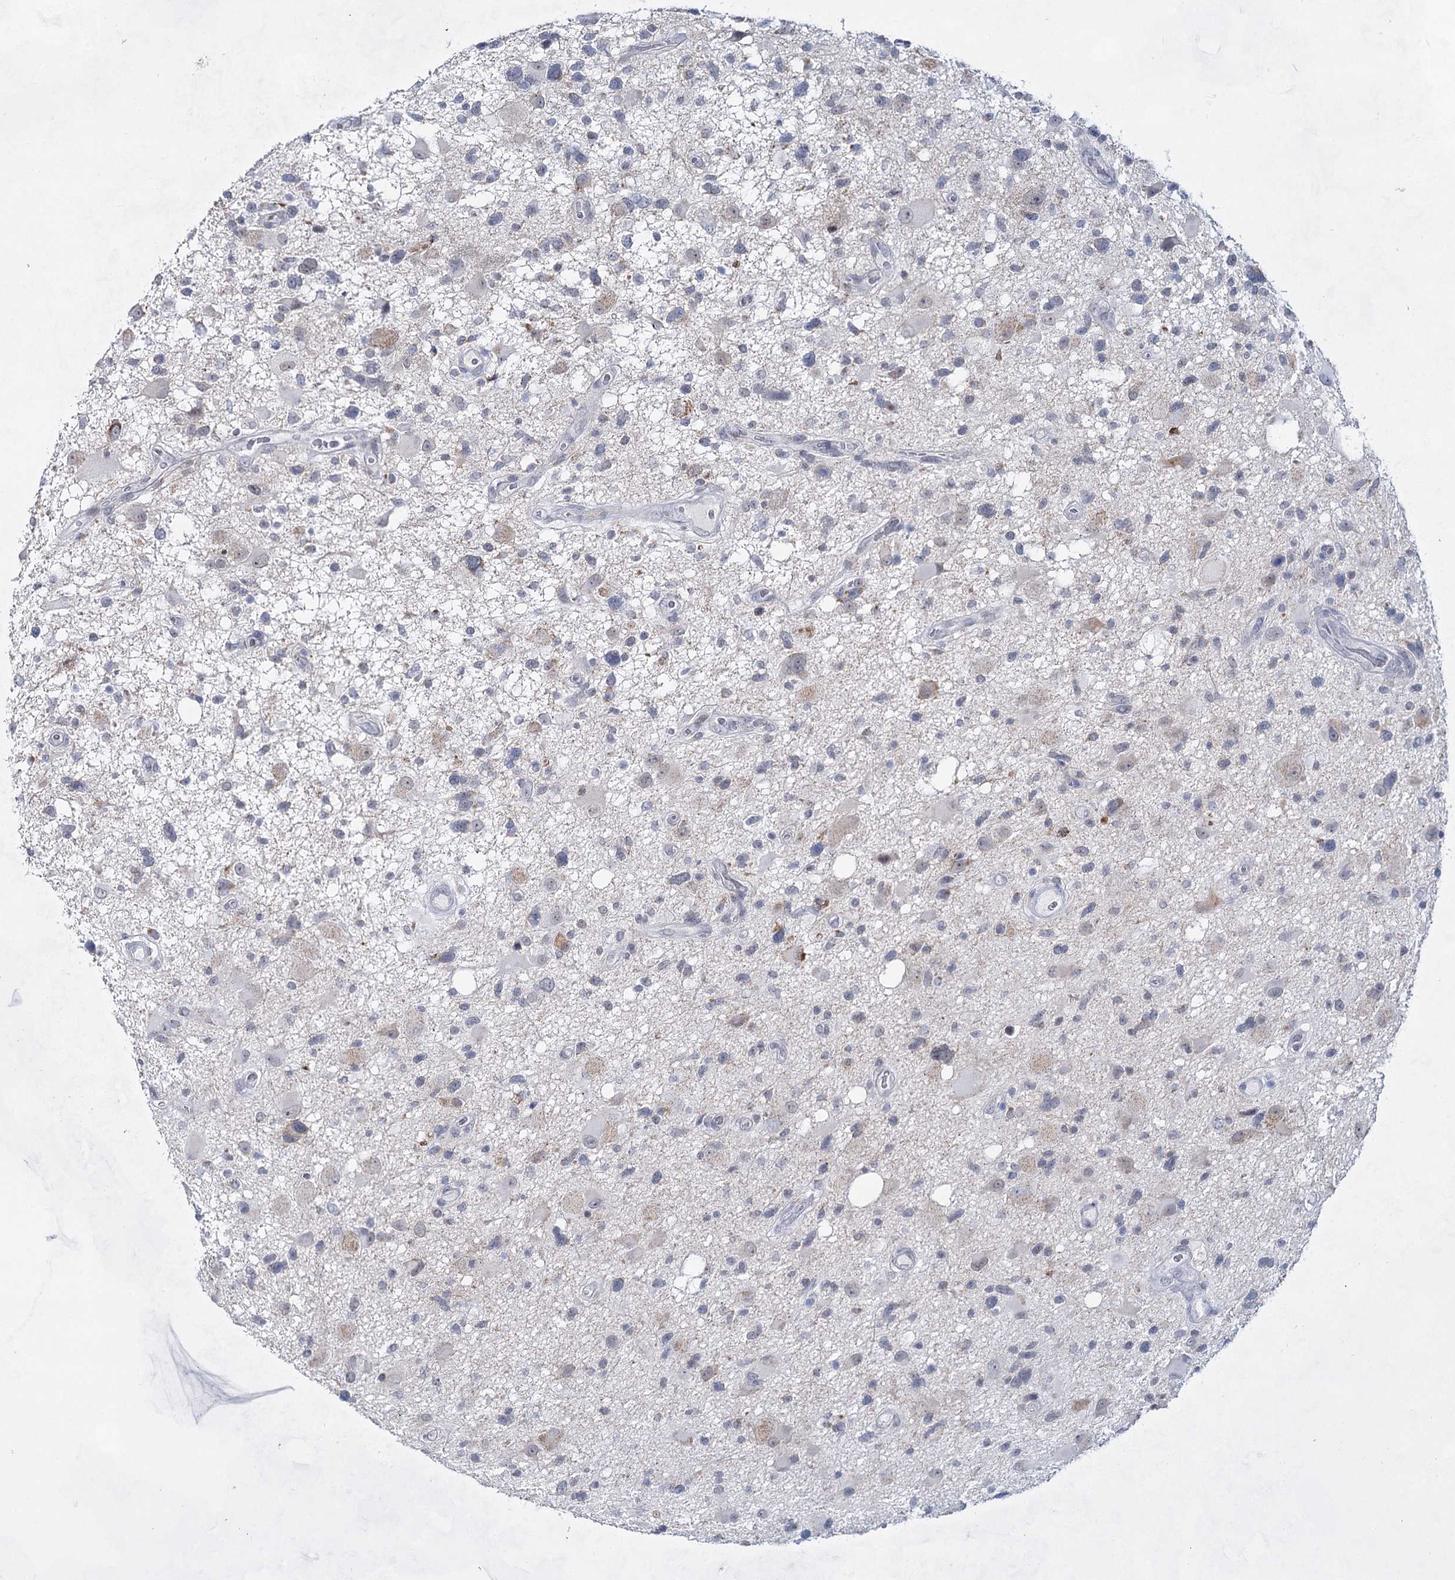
{"staining": {"intensity": "negative", "quantity": "none", "location": "none"}, "tissue": "glioma", "cell_type": "Tumor cells", "image_type": "cancer", "snomed": [{"axis": "morphology", "description": "Glioma, malignant, High grade"}, {"axis": "topography", "description": "Brain"}], "caption": "Immunohistochemical staining of high-grade glioma (malignant) reveals no significant expression in tumor cells. Nuclei are stained in blue.", "gene": "BPHL", "patient": {"sex": "male", "age": 33}}